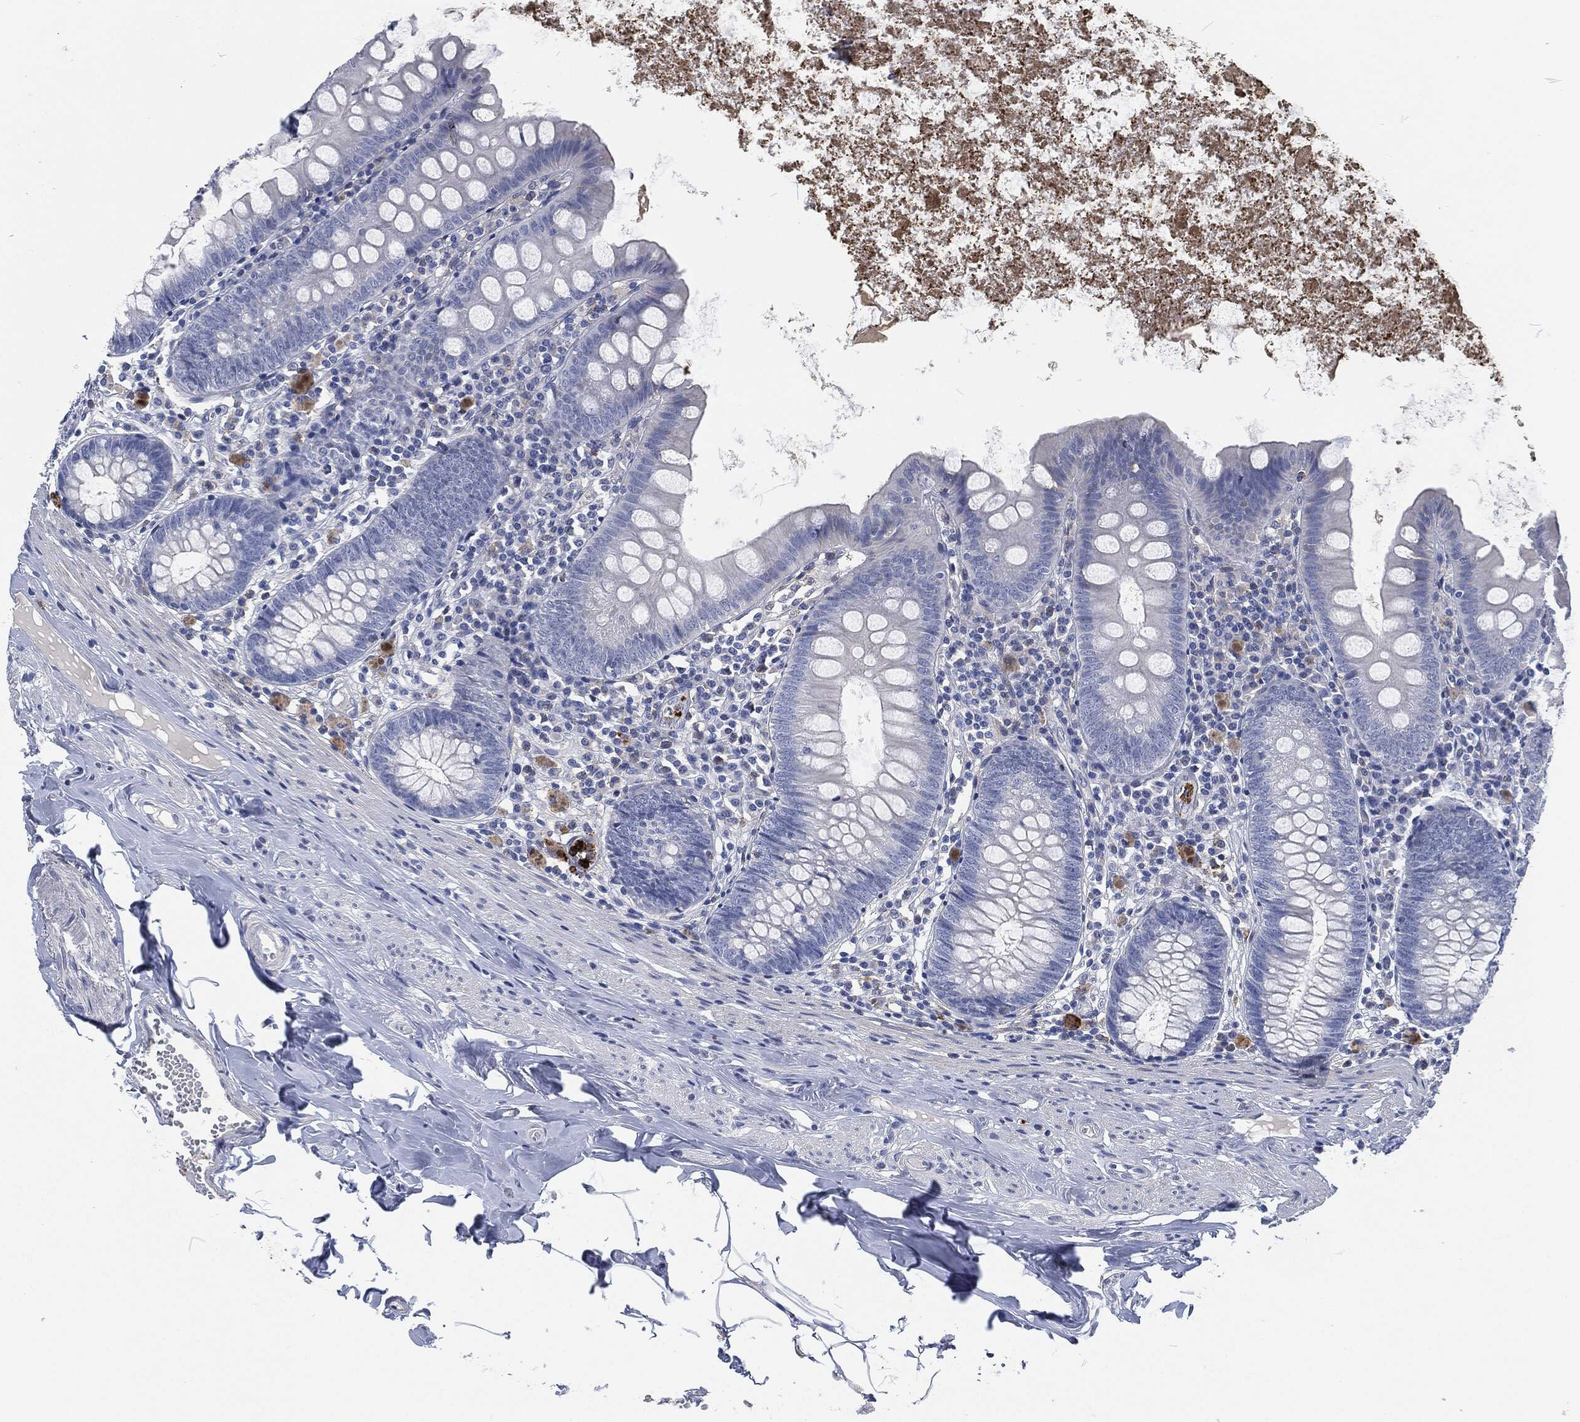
{"staining": {"intensity": "negative", "quantity": "none", "location": "none"}, "tissue": "appendix", "cell_type": "Glandular cells", "image_type": "normal", "snomed": [{"axis": "morphology", "description": "Normal tissue, NOS"}, {"axis": "topography", "description": "Appendix"}], "caption": "Immunohistochemistry (IHC) photomicrograph of benign appendix: appendix stained with DAB (3,3'-diaminobenzidine) displays no significant protein expression in glandular cells. Nuclei are stained in blue.", "gene": "MPO", "patient": {"sex": "female", "age": 82}}